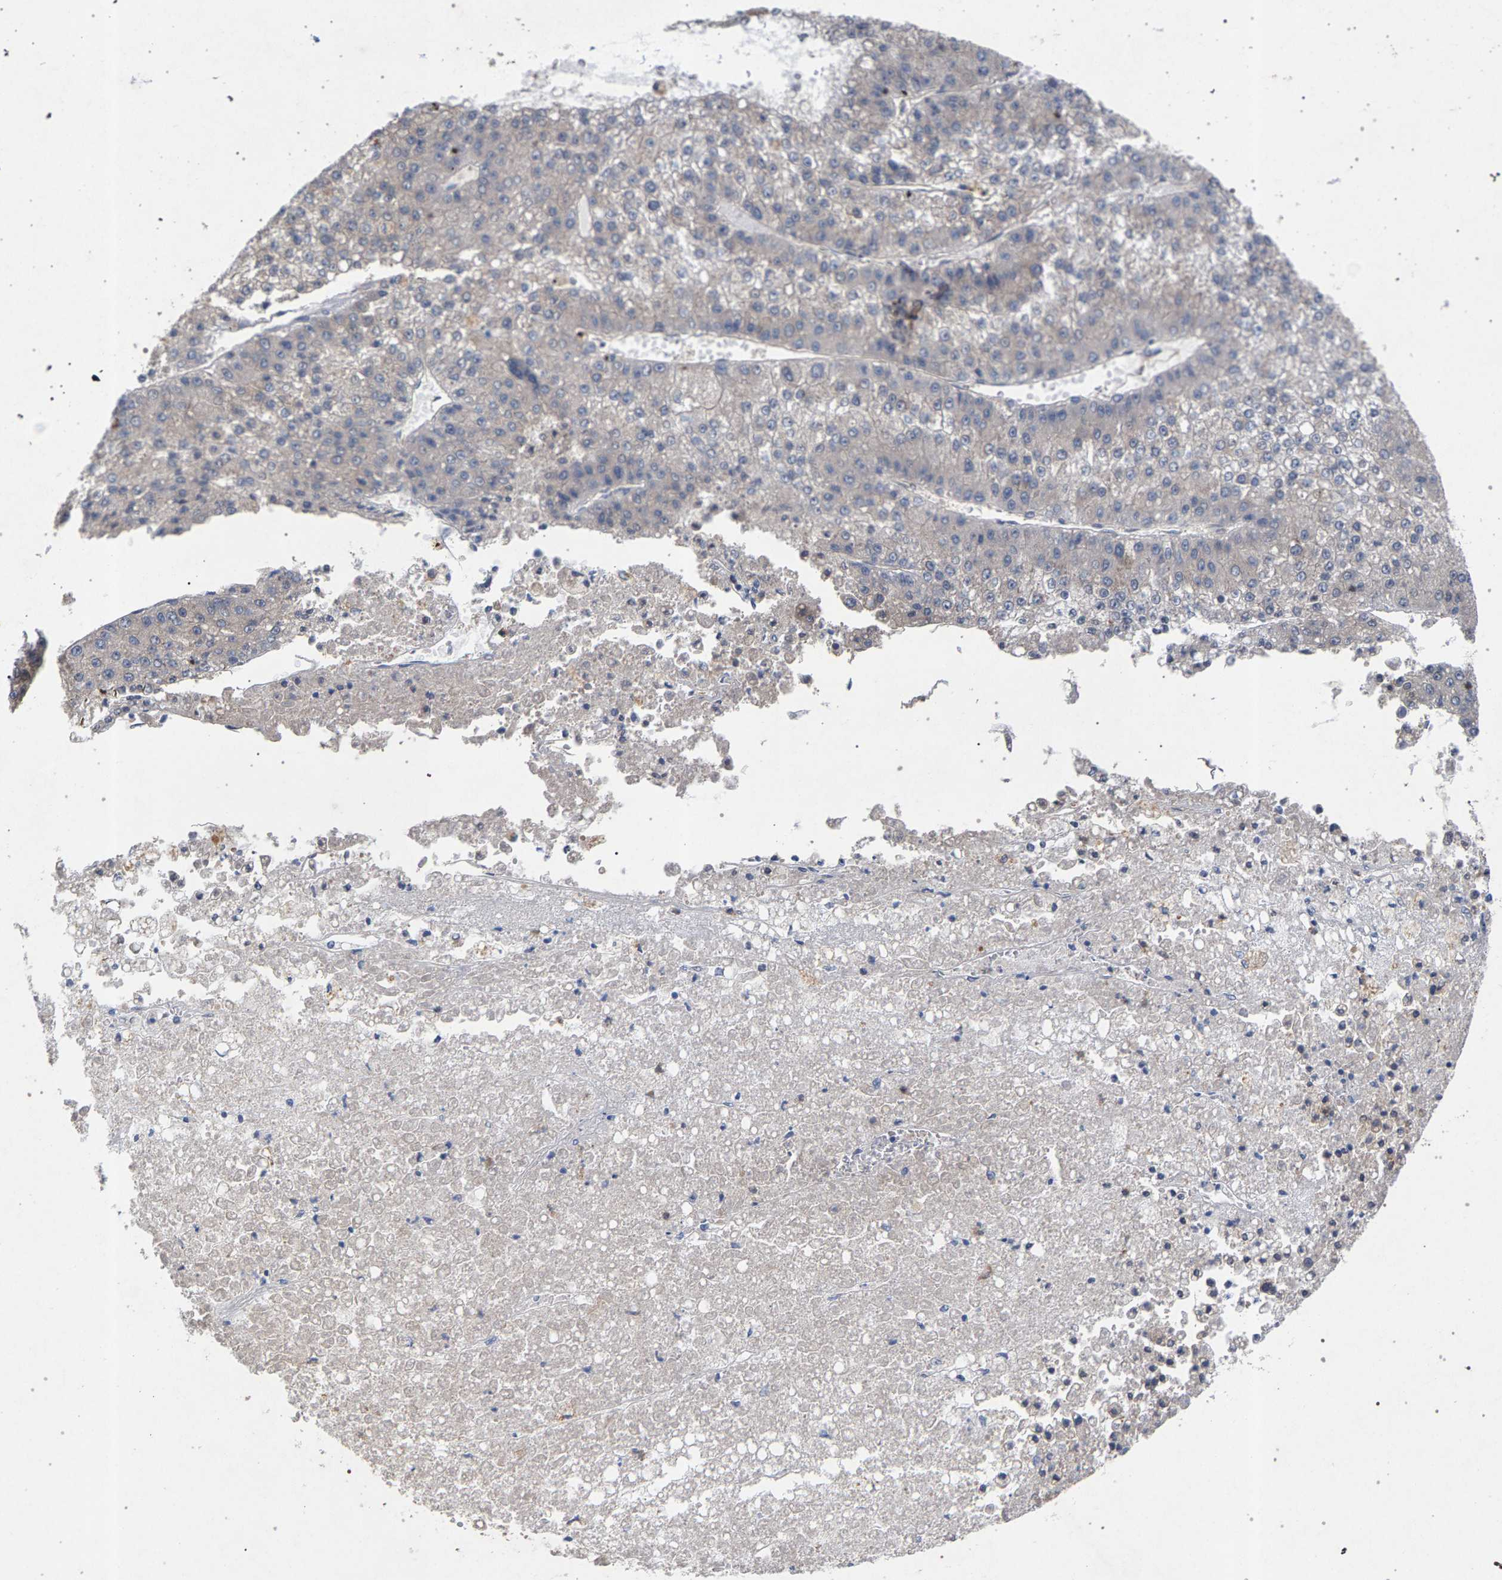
{"staining": {"intensity": "weak", "quantity": "<25%", "location": "cytoplasmic/membranous"}, "tissue": "liver cancer", "cell_type": "Tumor cells", "image_type": "cancer", "snomed": [{"axis": "morphology", "description": "Carcinoma, Hepatocellular, NOS"}, {"axis": "topography", "description": "Liver"}], "caption": "There is no significant staining in tumor cells of liver cancer (hepatocellular carcinoma).", "gene": "MAMDC2", "patient": {"sex": "female", "age": 73}}